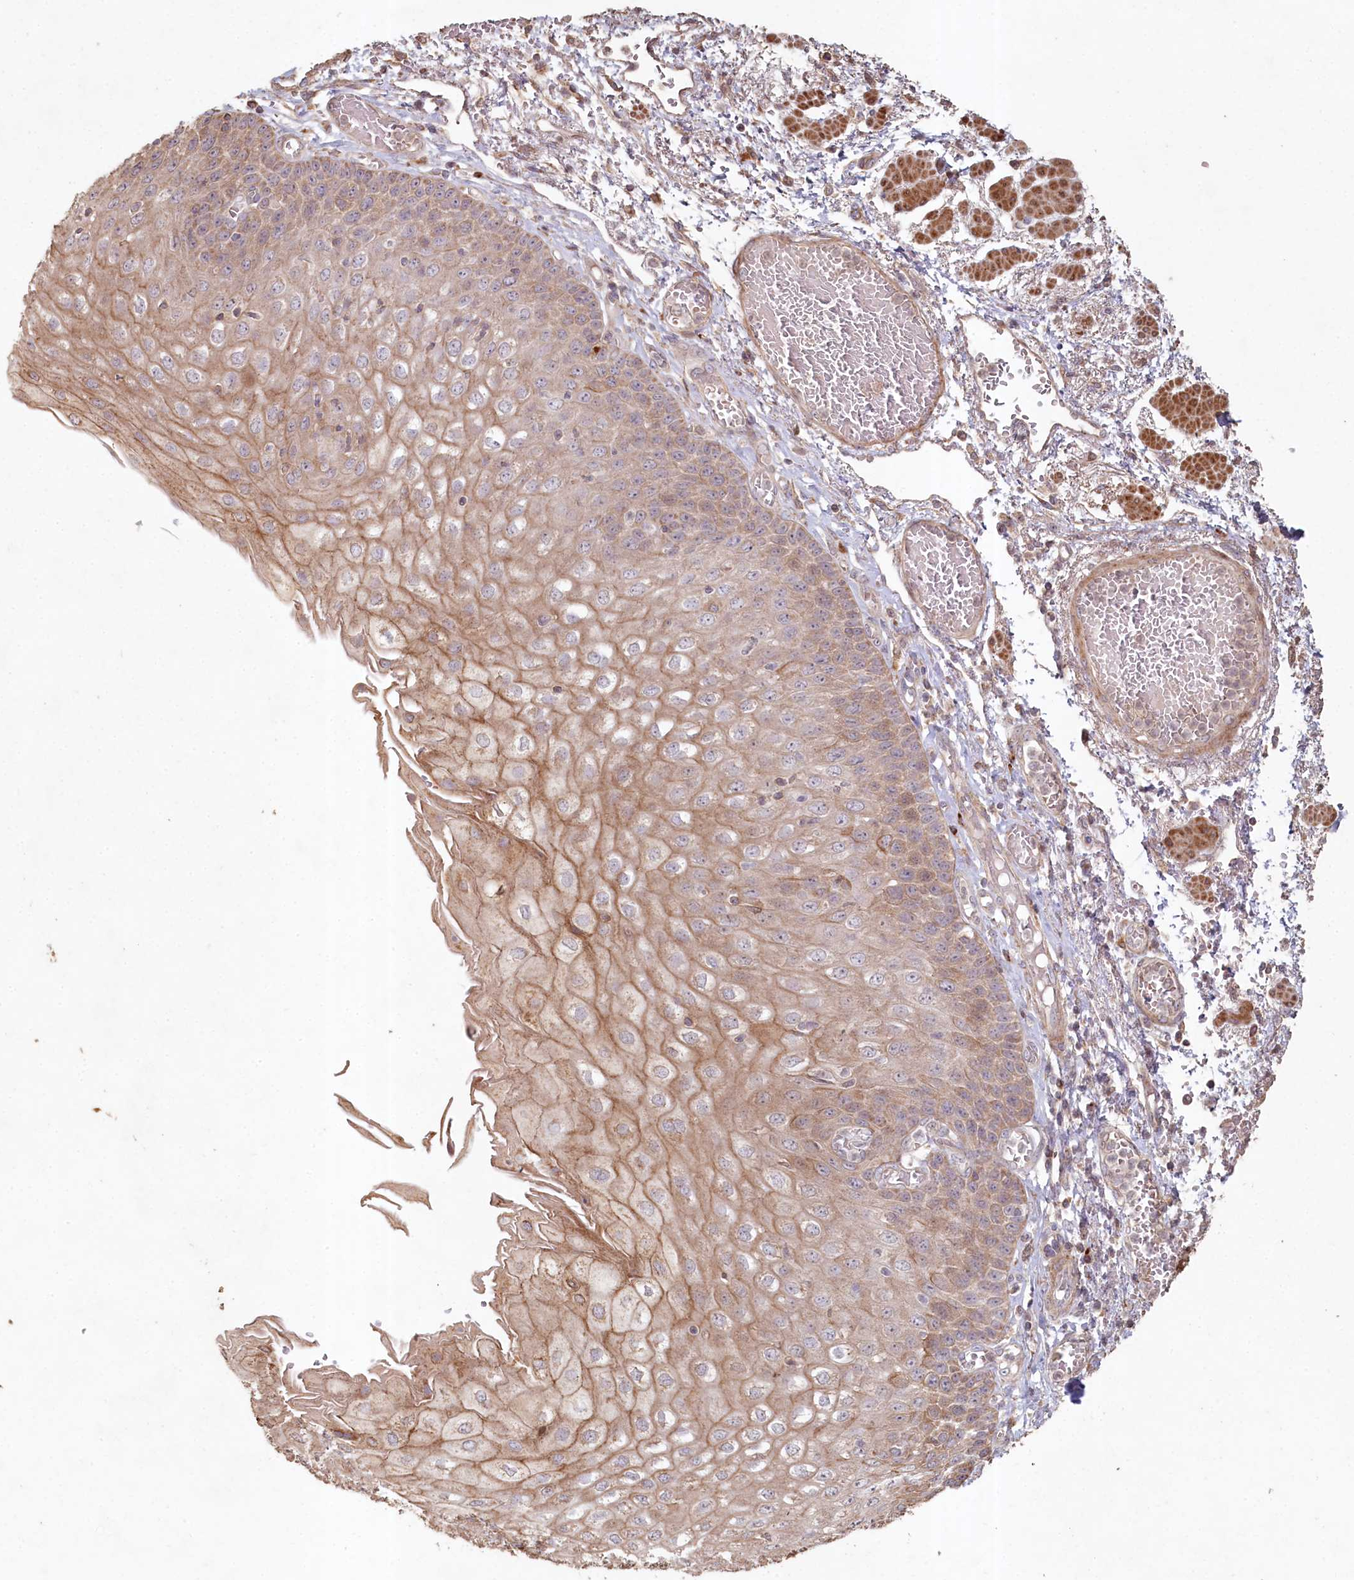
{"staining": {"intensity": "moderate", "quantity": ">75%", "location": "cytoplasmic/membranous"}, "tissue": "esophagus", "cell_type": "Squamous epithelial cells", "image_type": "normal", "snomed": [{"axis": "morphology", "description": "Normal tissue, NOS"}, {"axis": "topography", "description": "Esophagus"}], "caption": "Moderate cytoplasmic/membranous positivity is present in approximately >75% of squamous epithelial cells in normal esophagus.", "gene": "HAL", "patient": {"sex": "male", "age": 81}}